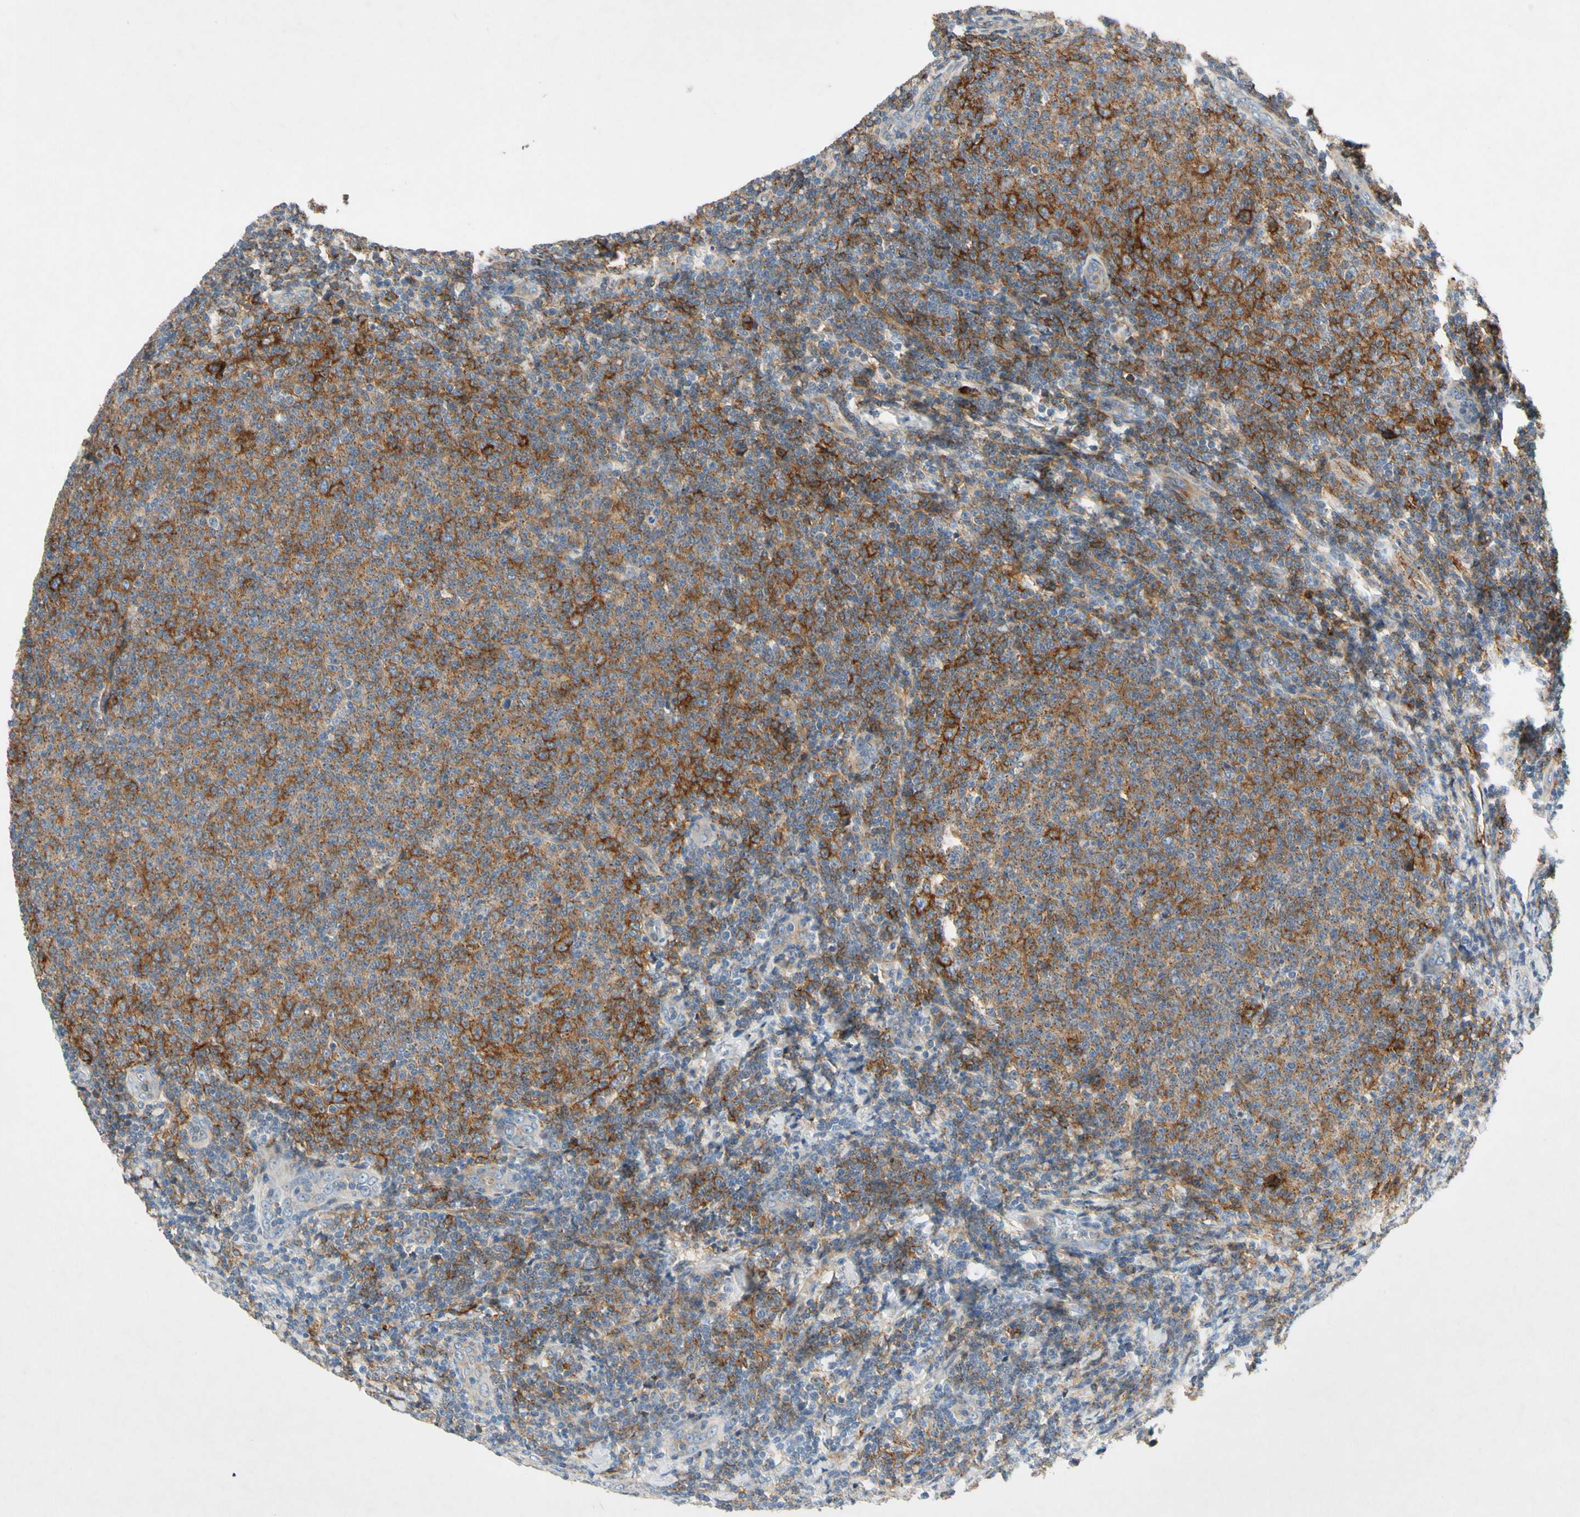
{"staining": {"intensity": "strong", "quantity": "25%-75%", "location": "cytoplasmic/membranous"}, "tissue": "lymphoma", "cell_type": "Tumor cells", "image_type": "cancer", "snomed": [{"axis": "morphology", "description": "Malignant lymphoma, non-Hodgkin's type, Low grade"}, {"axis": "topography", "description": "Lymph node"}], "caption": "Immunohistochemistry photomicrograph of malignant lymphoma, non-Hodgkin's type (low-grade) stained for a protein (brown), which exhibits high levels of strong cytoplasmic/membranous positivity in approximately 25%-75% of tumor cells.", "gene": "NDFIP2", "patient": {"sex": "male", "age": 66}}